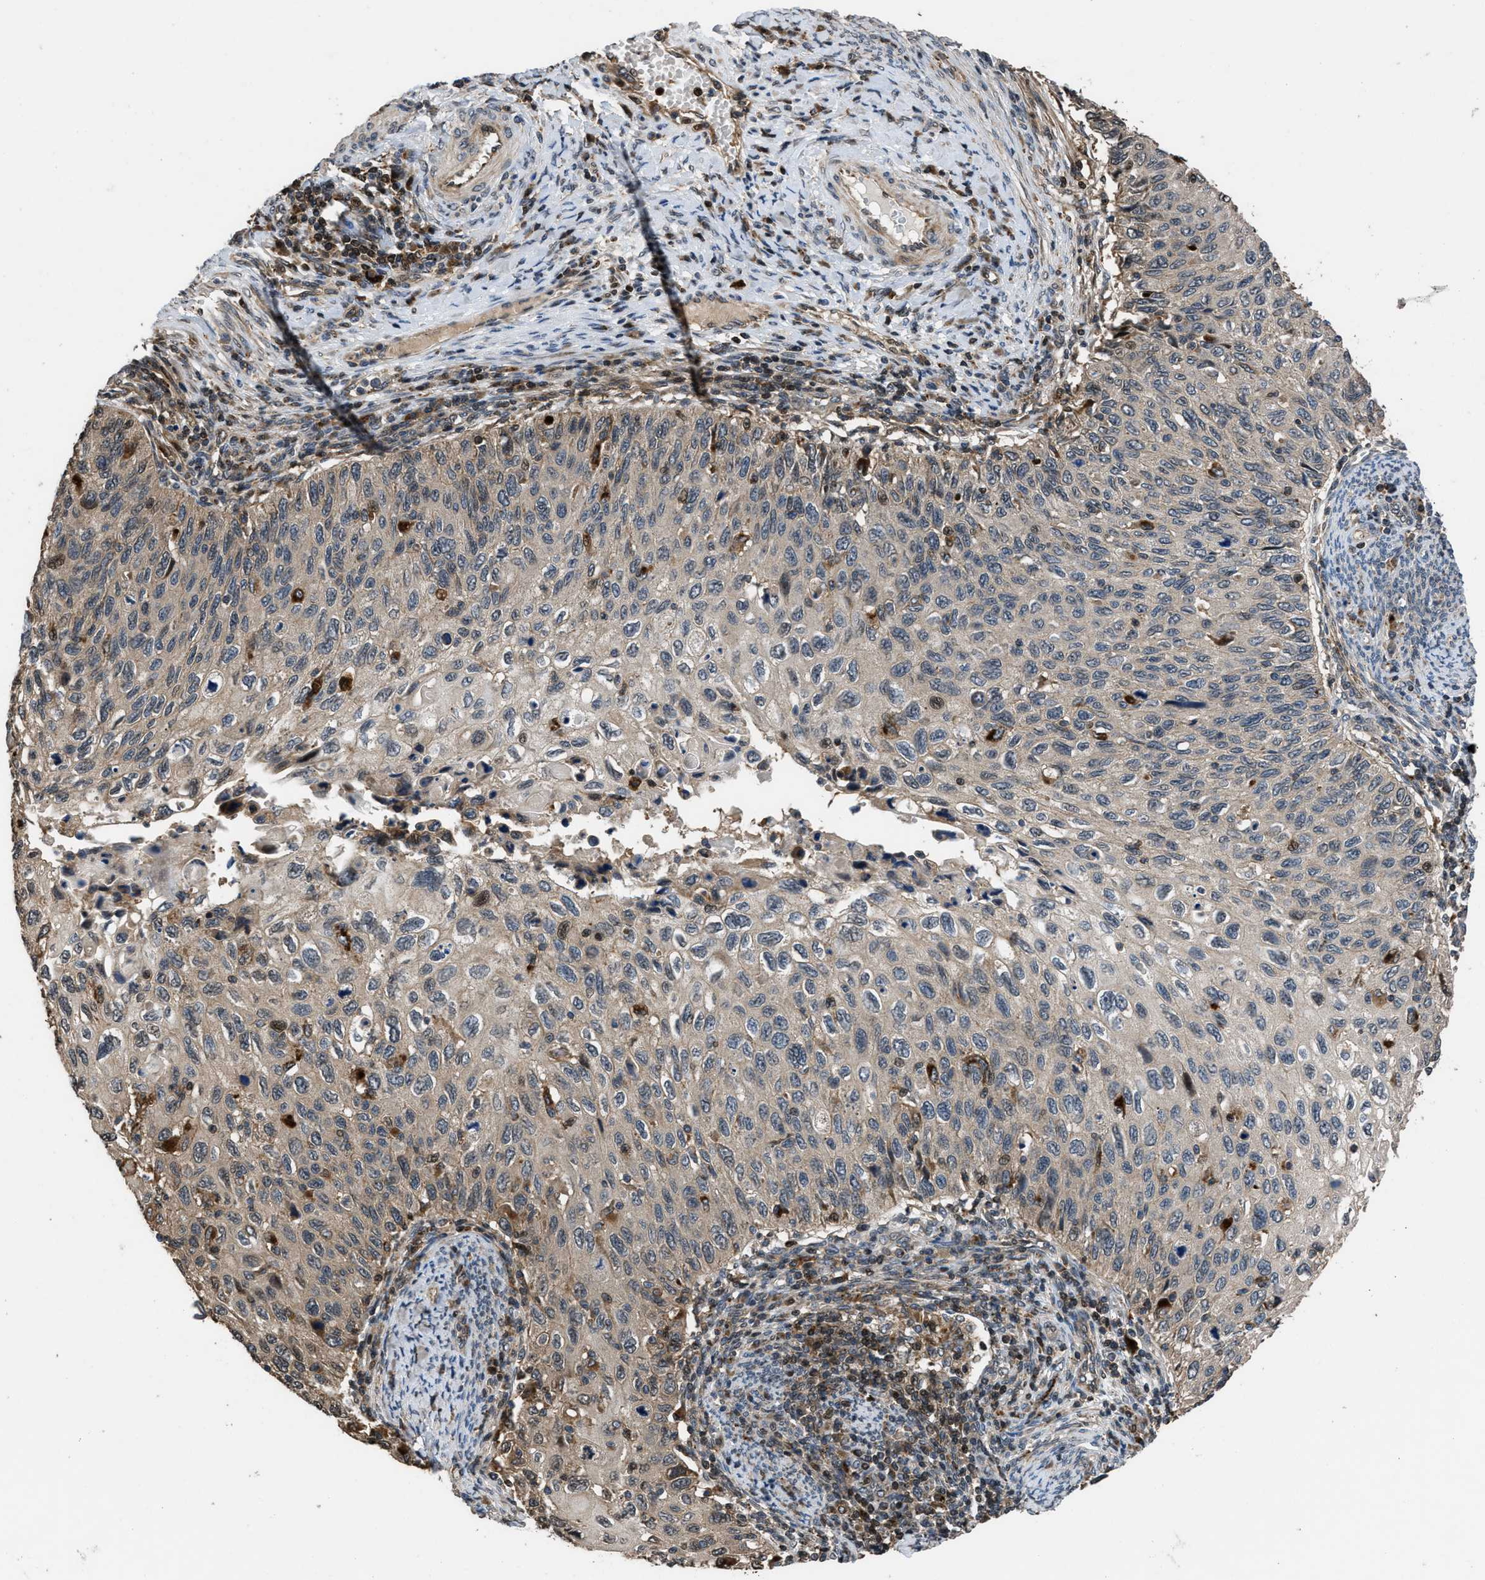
{"staining": {"intensity": "weak", "quantity": "<25%", "location": "cytoplasmic/membranous"}, "tissue": "cervical cancer", "cell_type": "Tumor cells", "image_type": "cancer", "snomed": [{"axis": "morphology", "description": "Squamous cell carcinoma, NOS"}, {"axis": "topography", "description": "Cervix"}], "caption": "Immunohistochemistry (IHC) of cervical cancer (squamous cell carcinoma) displays no positivity in tumor cells.", "gene": "CTBS", "patient": {"sex": "female", "age": 70}}